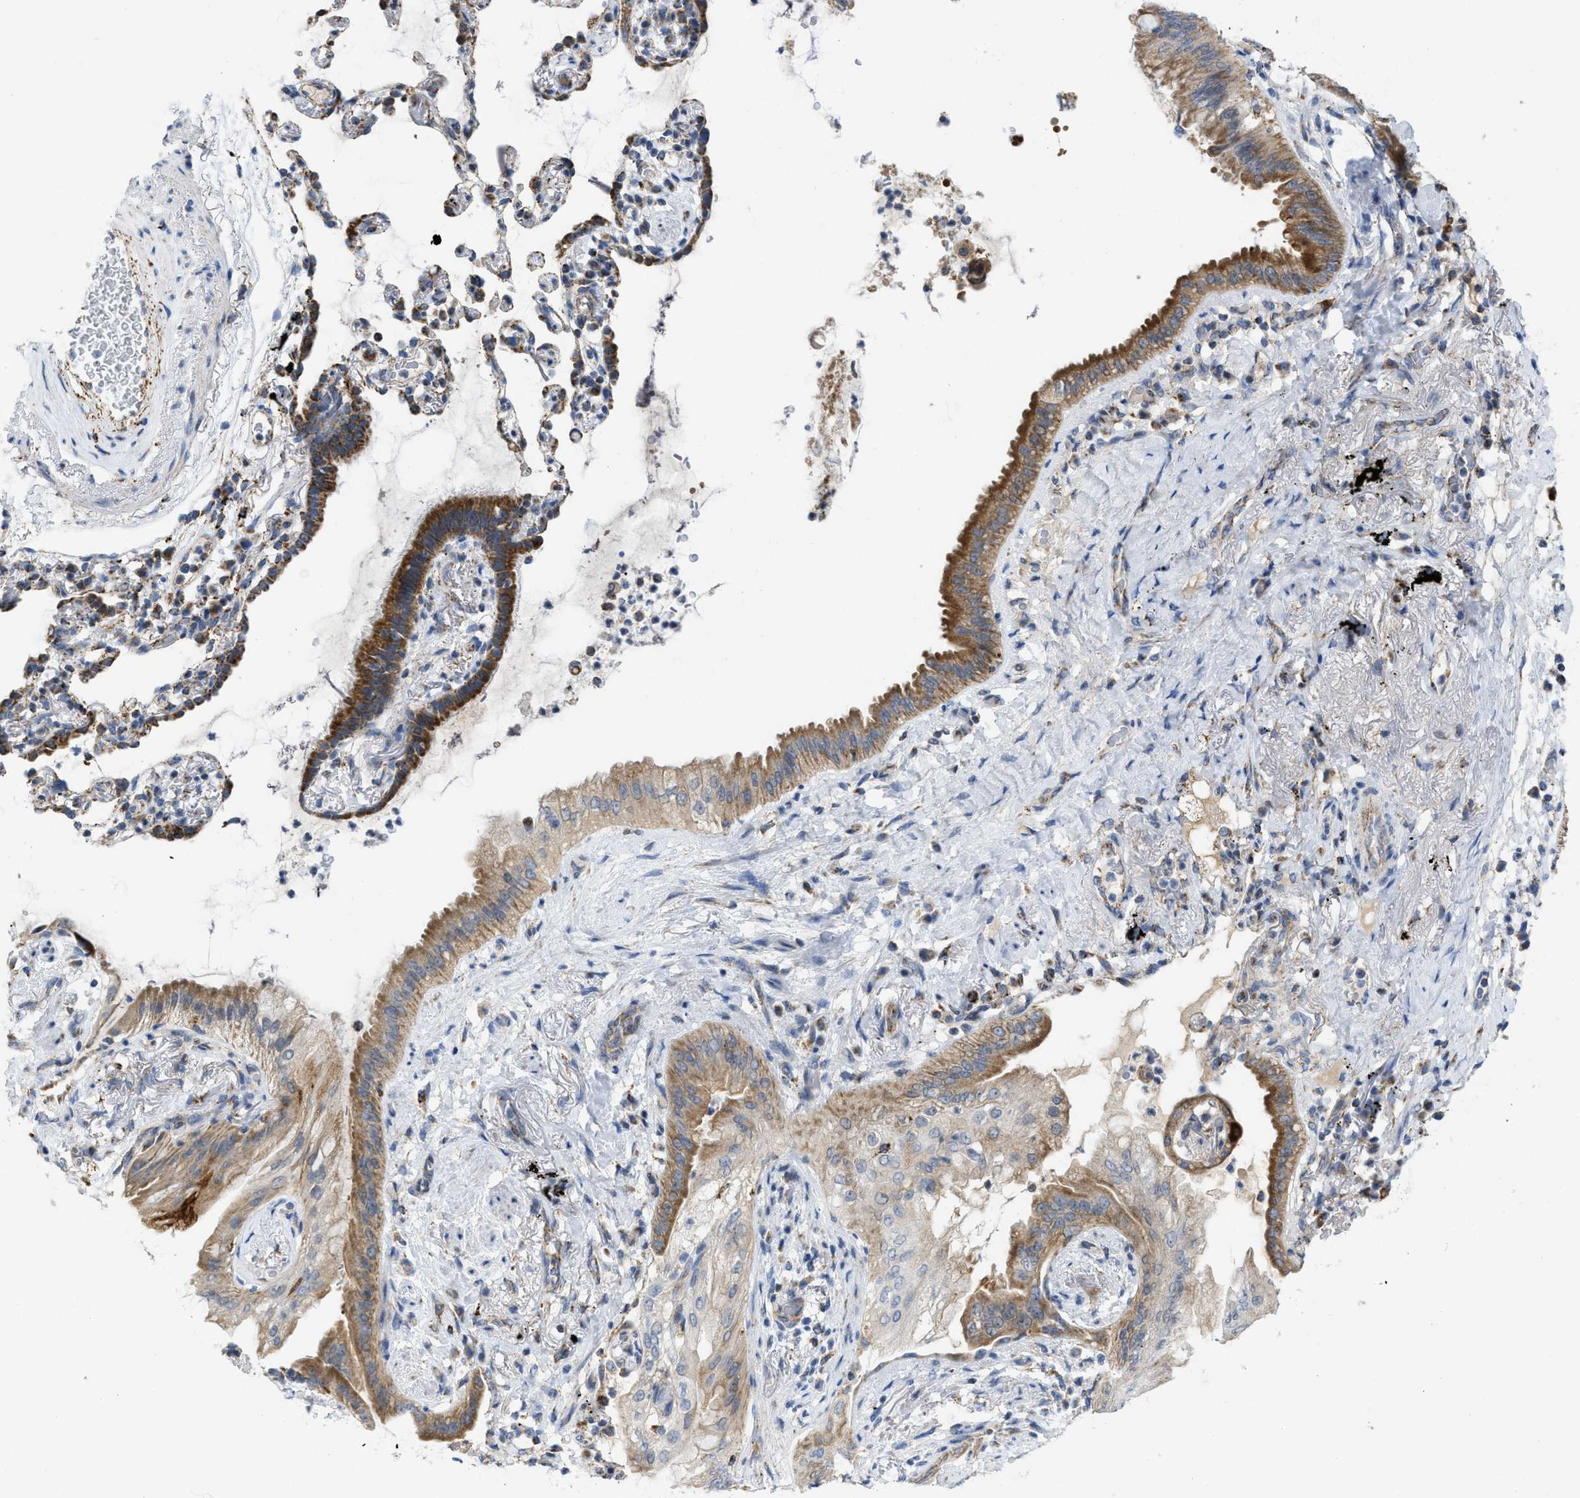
{"staining": {"intensity": "moderate", "quantity": ">75%", "location": "cytoplasmic/membranous"}, "tissue": "lung cancer", "cell_type": "Tumor cells", "image_type": "cancer", "snomed": [{"axis": "morphology", "description": "Normal tissue, NOS"}, {"axis": "morphology", "description": "Adenocarcinoma, NOS"}, {"axis": "topography", "description": "Bronchus"}, {"axis": "topography", "description": "Lung"}], "caption": "A medium amount of moderate cytoplasmic/membranous expression is identified in about >75% of tumor cells in lung adenocarcinoma tissue.", "gene": "GATD3", "patient": {"sex": "female", "age": 70}}